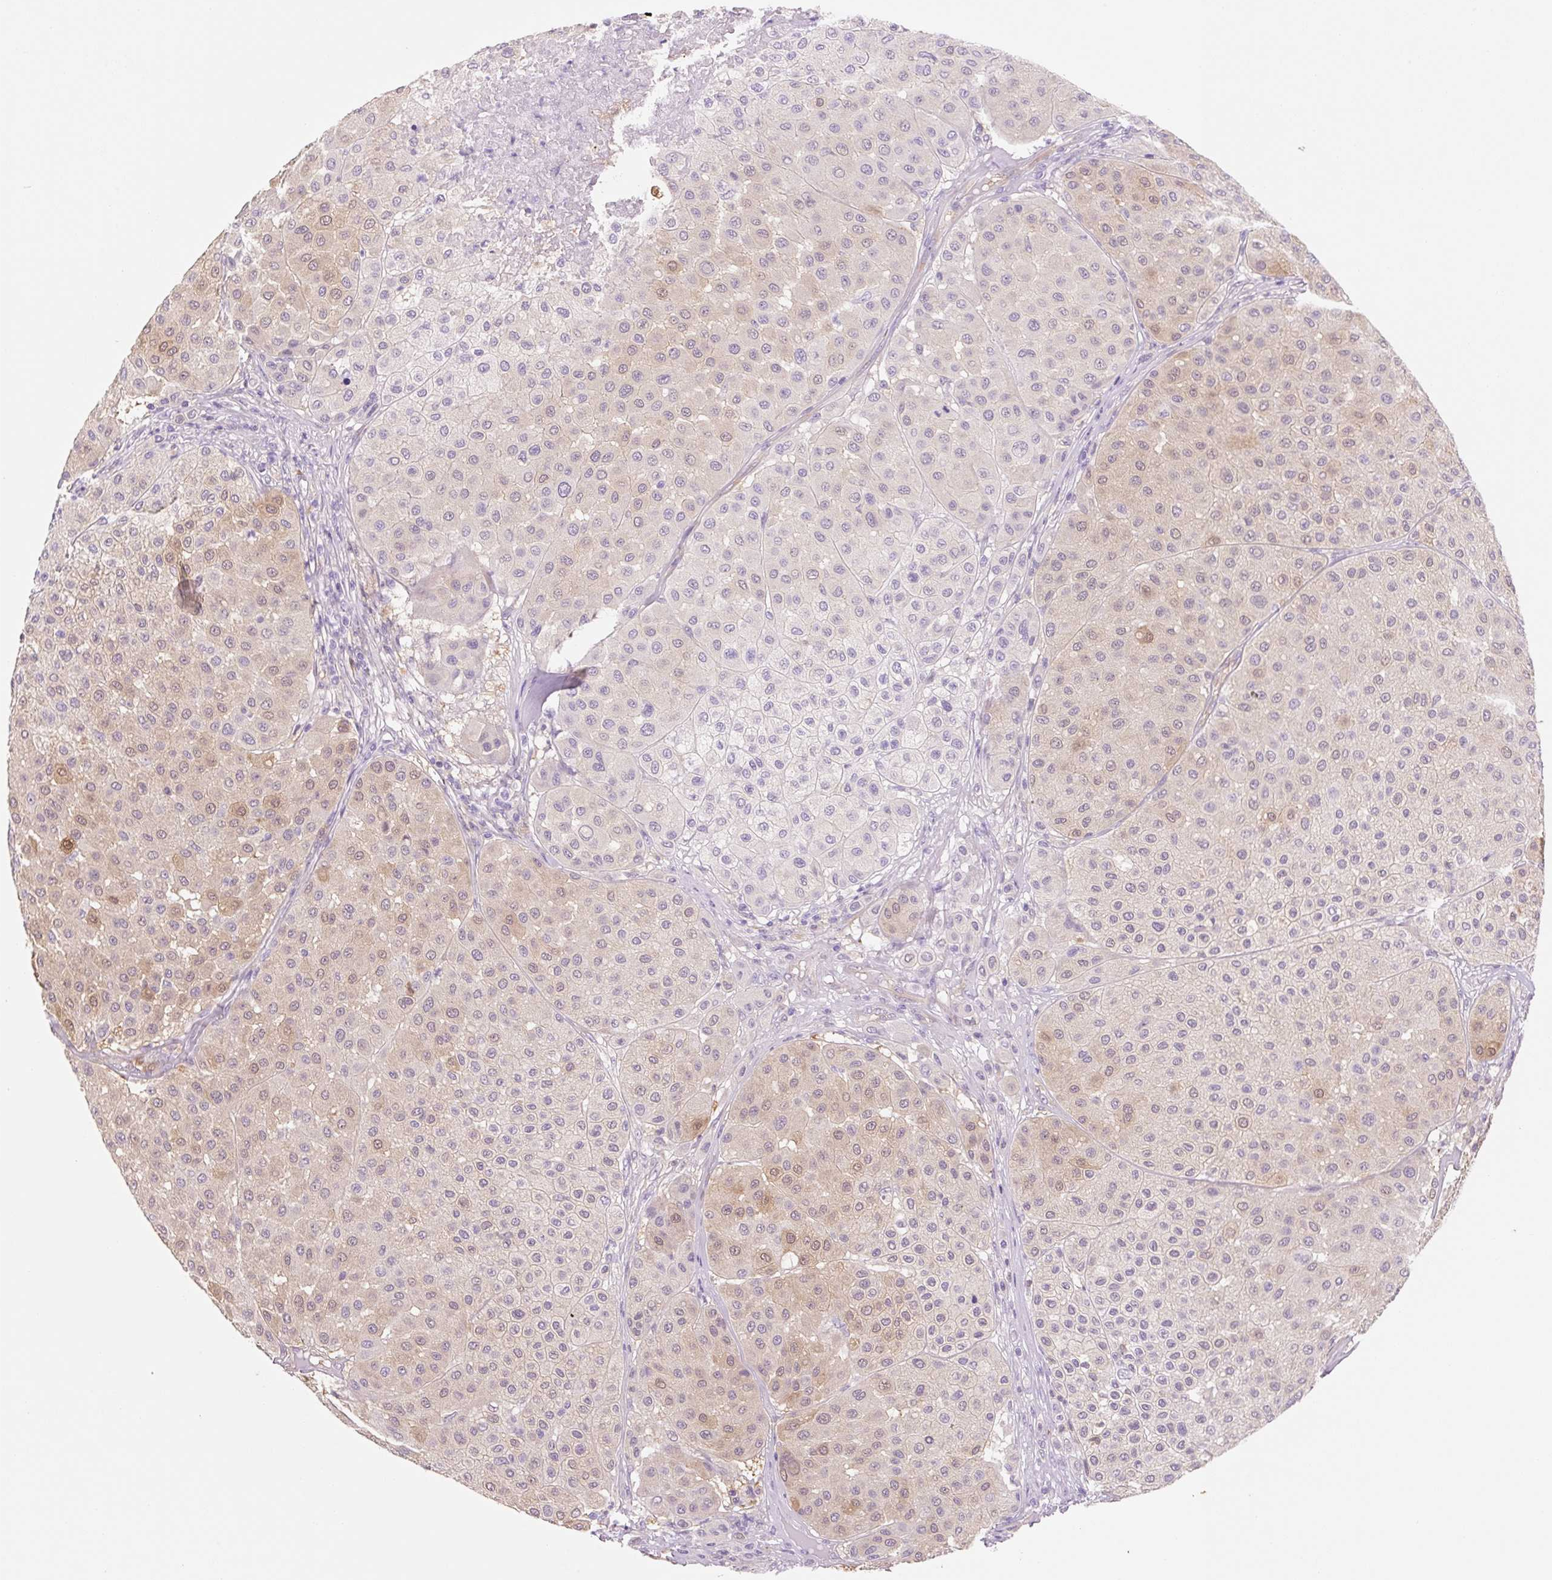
{"staining": {"intensity": "weak", "quantity": "25%-75%", "location": "cytoplasmic/membranous,nuclear"}, "tissue": "melanoma", "cell_type": "Tumor cells", "image_type": "cancer", "snomed": [{"axis": "morphology", "description": "Malignant melanoma, Metastatic site"}, {"axis": "topography", "description": "Smooth muscle"}], "caption": "Immunohistochemistry image of neoplastic tissue: human malignant melanoma (metastatic site) stained using immunohistochemistry demonstrates low levels of weak protein expression localized specifically in the cytoplasmic/membranous and nuclear of tumor cells, appearing as a cytoplasmic/membranous and nuclear brown color.", "gene": "FABP5", "patient": {"sex": "male", "age": 41}}